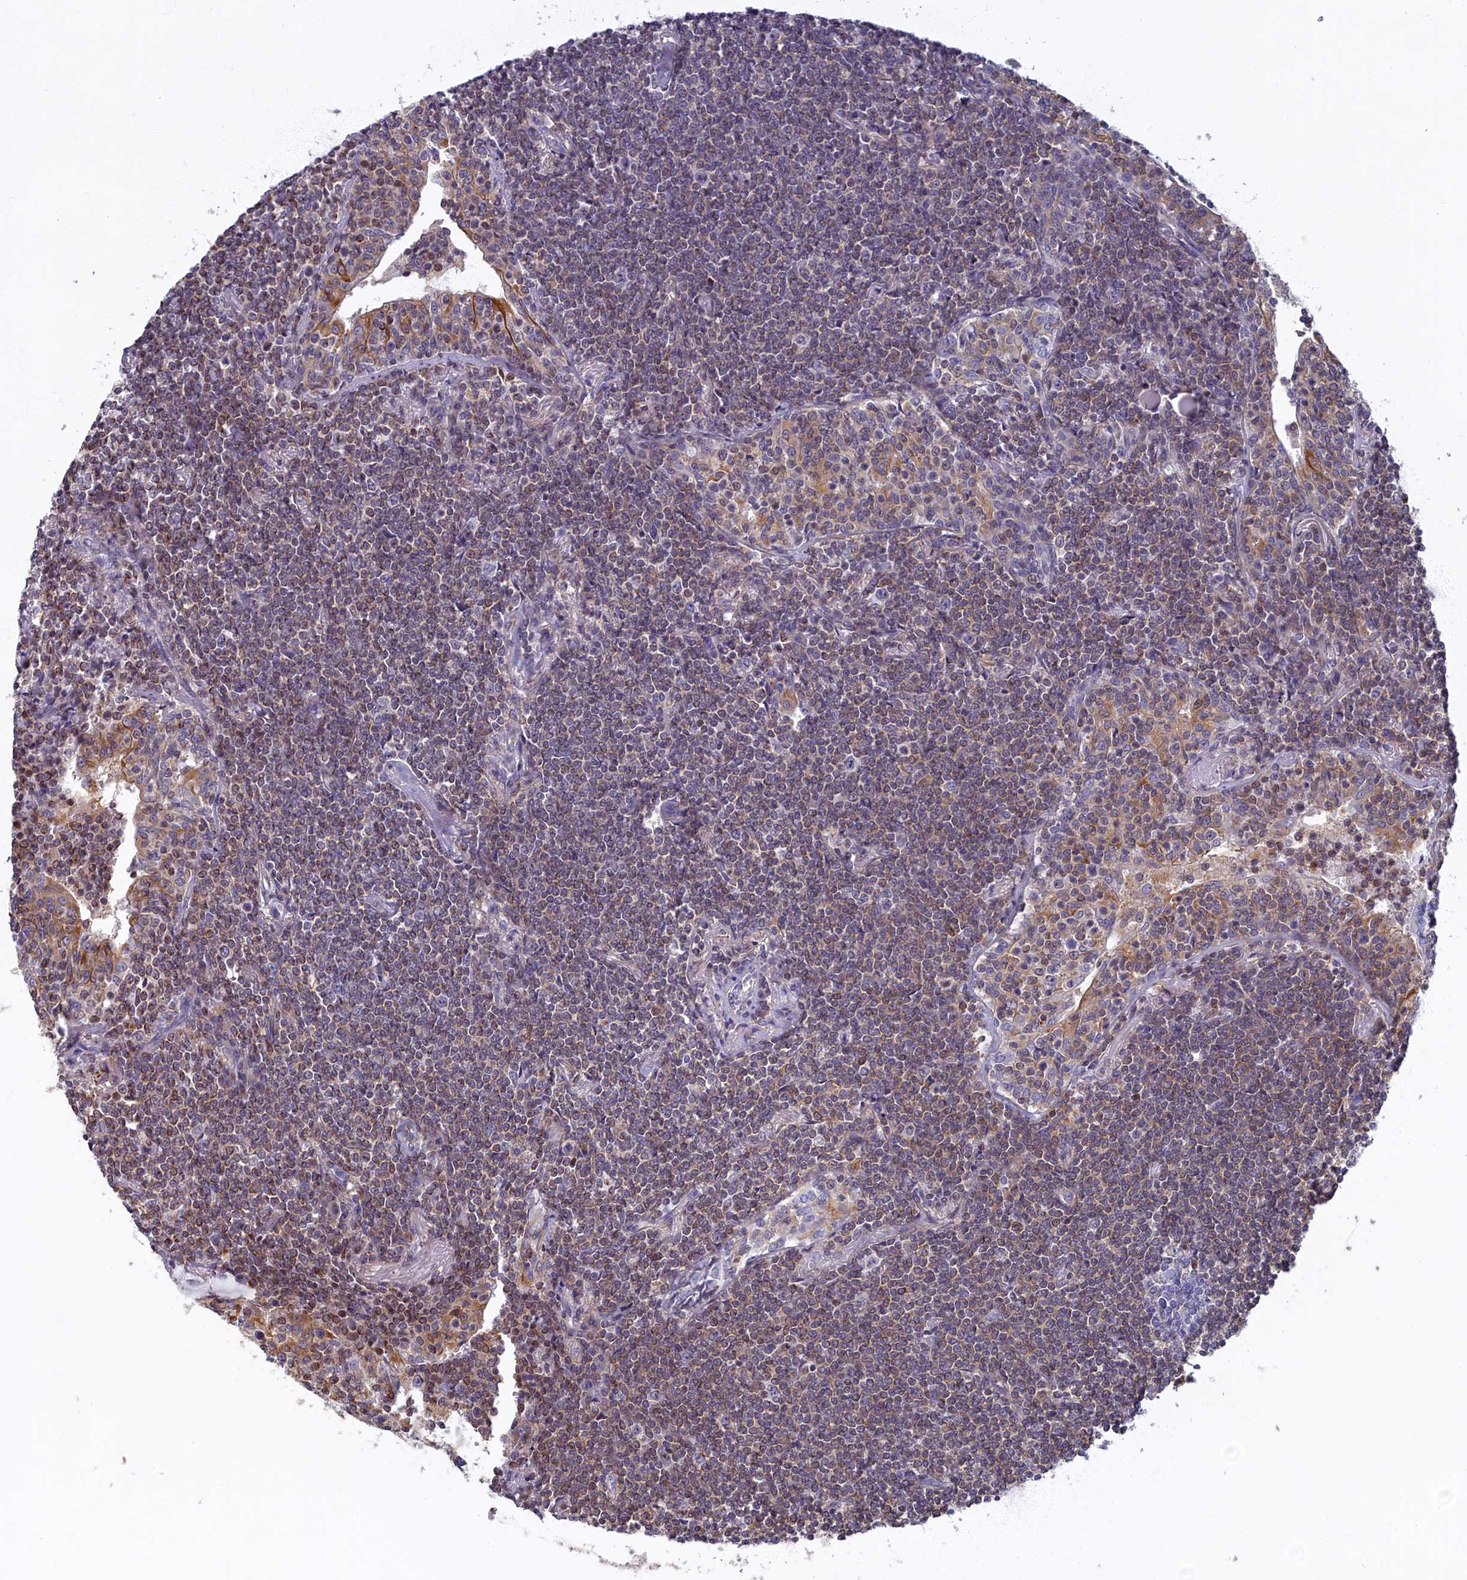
{"staining": {"intensity": "moderate", "quantity": ">75%", "location": "cytoplasmic/membranous"}, "tissue": "lymphoma", "cell_type": "Tumor cells", "image_type": "cancer", "snomed": [{"axis": "morphology", "description": "Malignant lymphoma, non-Hodgkin's type, Low grade"}, {"axis": "topography", "description": "Lung"}], "caption": "Protein analysis of lymphoma tissue shows moderate cytoplasmic/membranous positivity in about >75% of tumor cells. (DAB IHC with brightfield microscopy, high magnification).", "gene": "NOL10", "patient": {"sex": "female", "age": 71}}